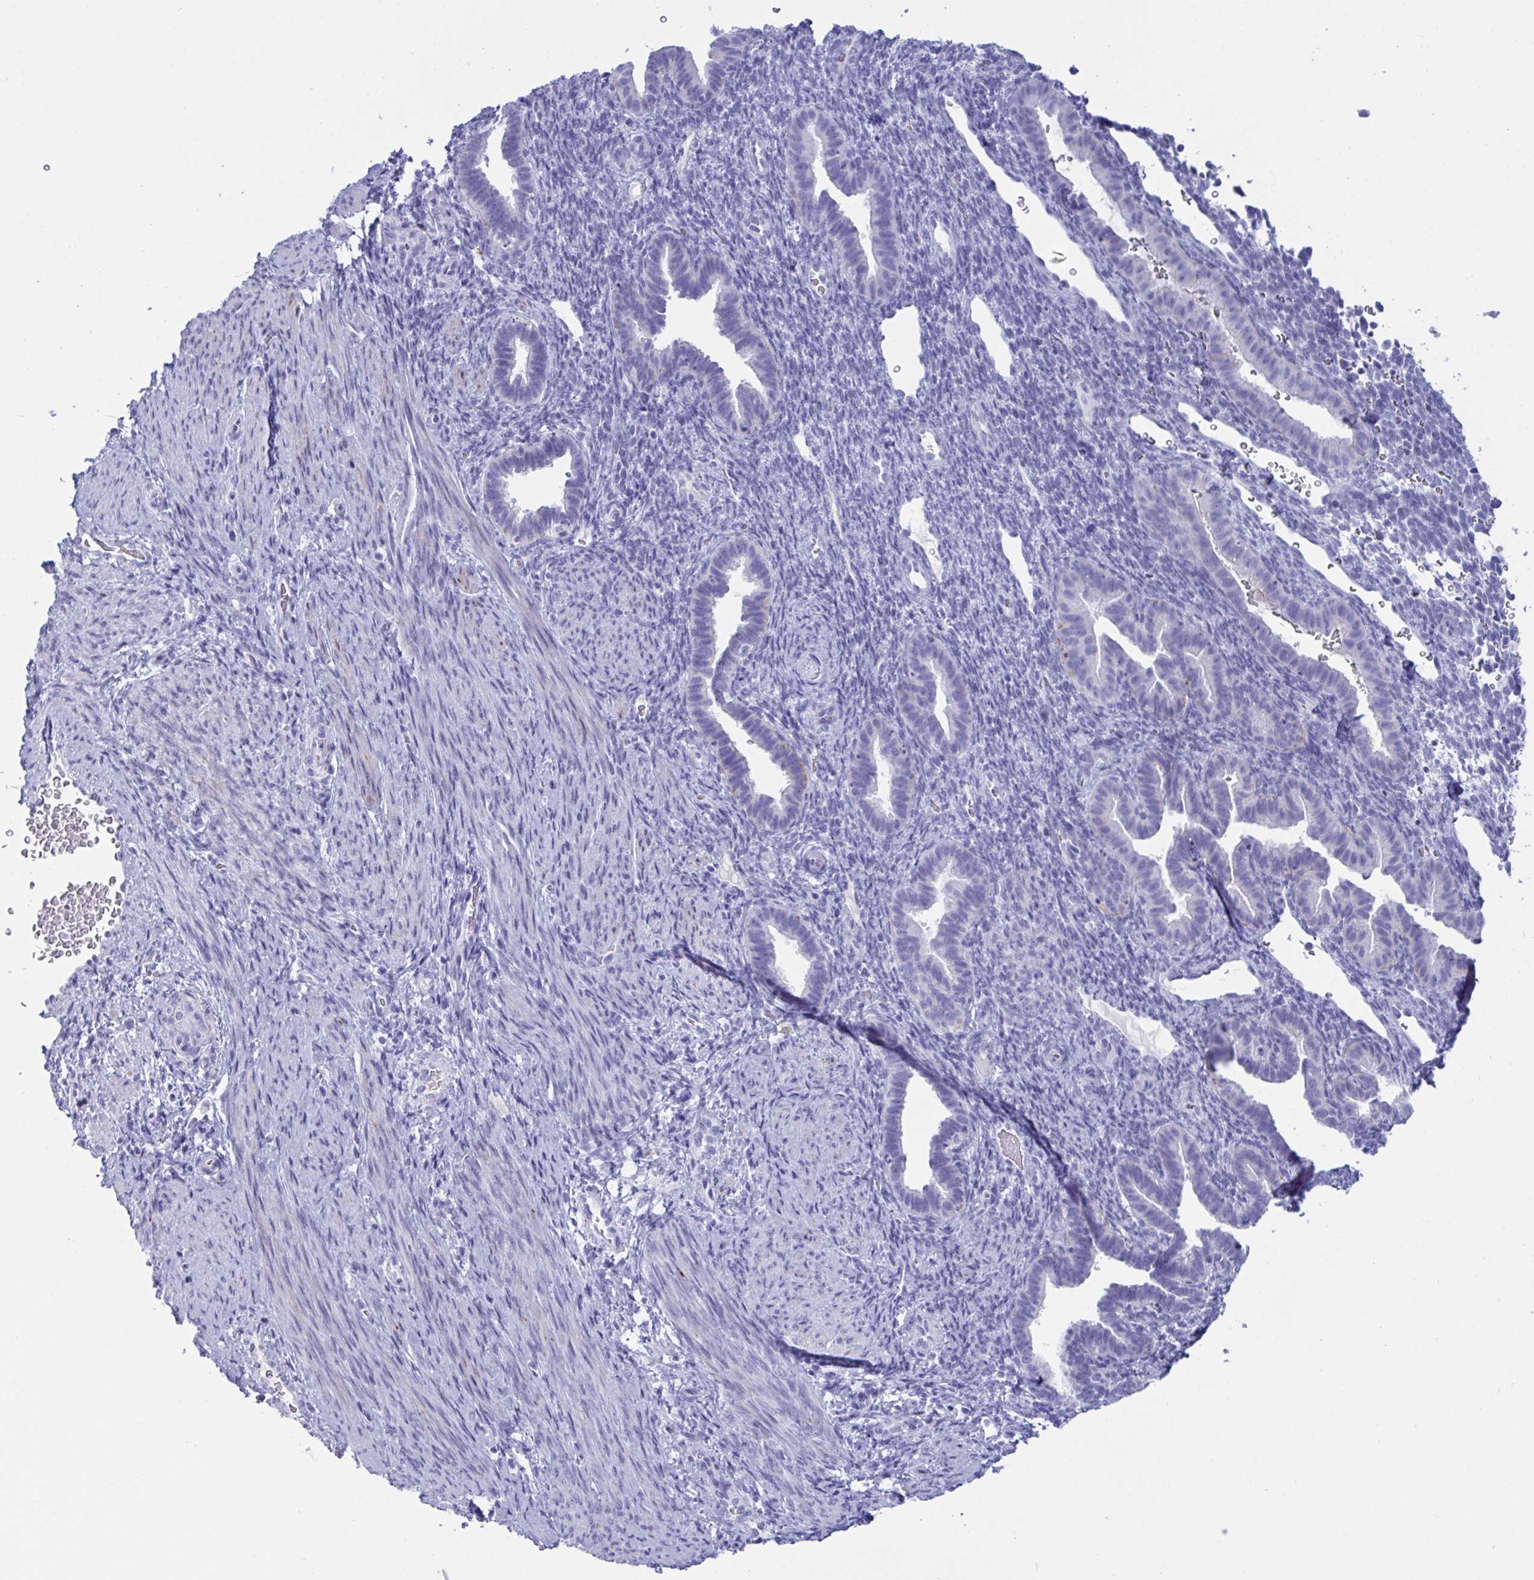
{"staining": {"intensity": "negative", "quantity": "none", "location": "none"}, "tissue": "endometrium", "cell_type": "Cells in endometrial stroma", "image_type": "normal", "snomed": [{"axis": "morphology", "description": "Normal tissue, NOS"}, {"axis": "topography", "description": "Endometrium"}], "caption": "This photomicrograph is of normal endometrium stained with IHC to label a protein in brown with the nuclei are counter-stained blue. There is no expression in cells in endometrial stroma. The staining was performed using DAB to visualize the protein expression in brown, while the nuclei were stained in blue with hematoxylin (Magnification: 20x).", "gene": "OXLD1", "patient": {"sex": "female", "age": 34}}